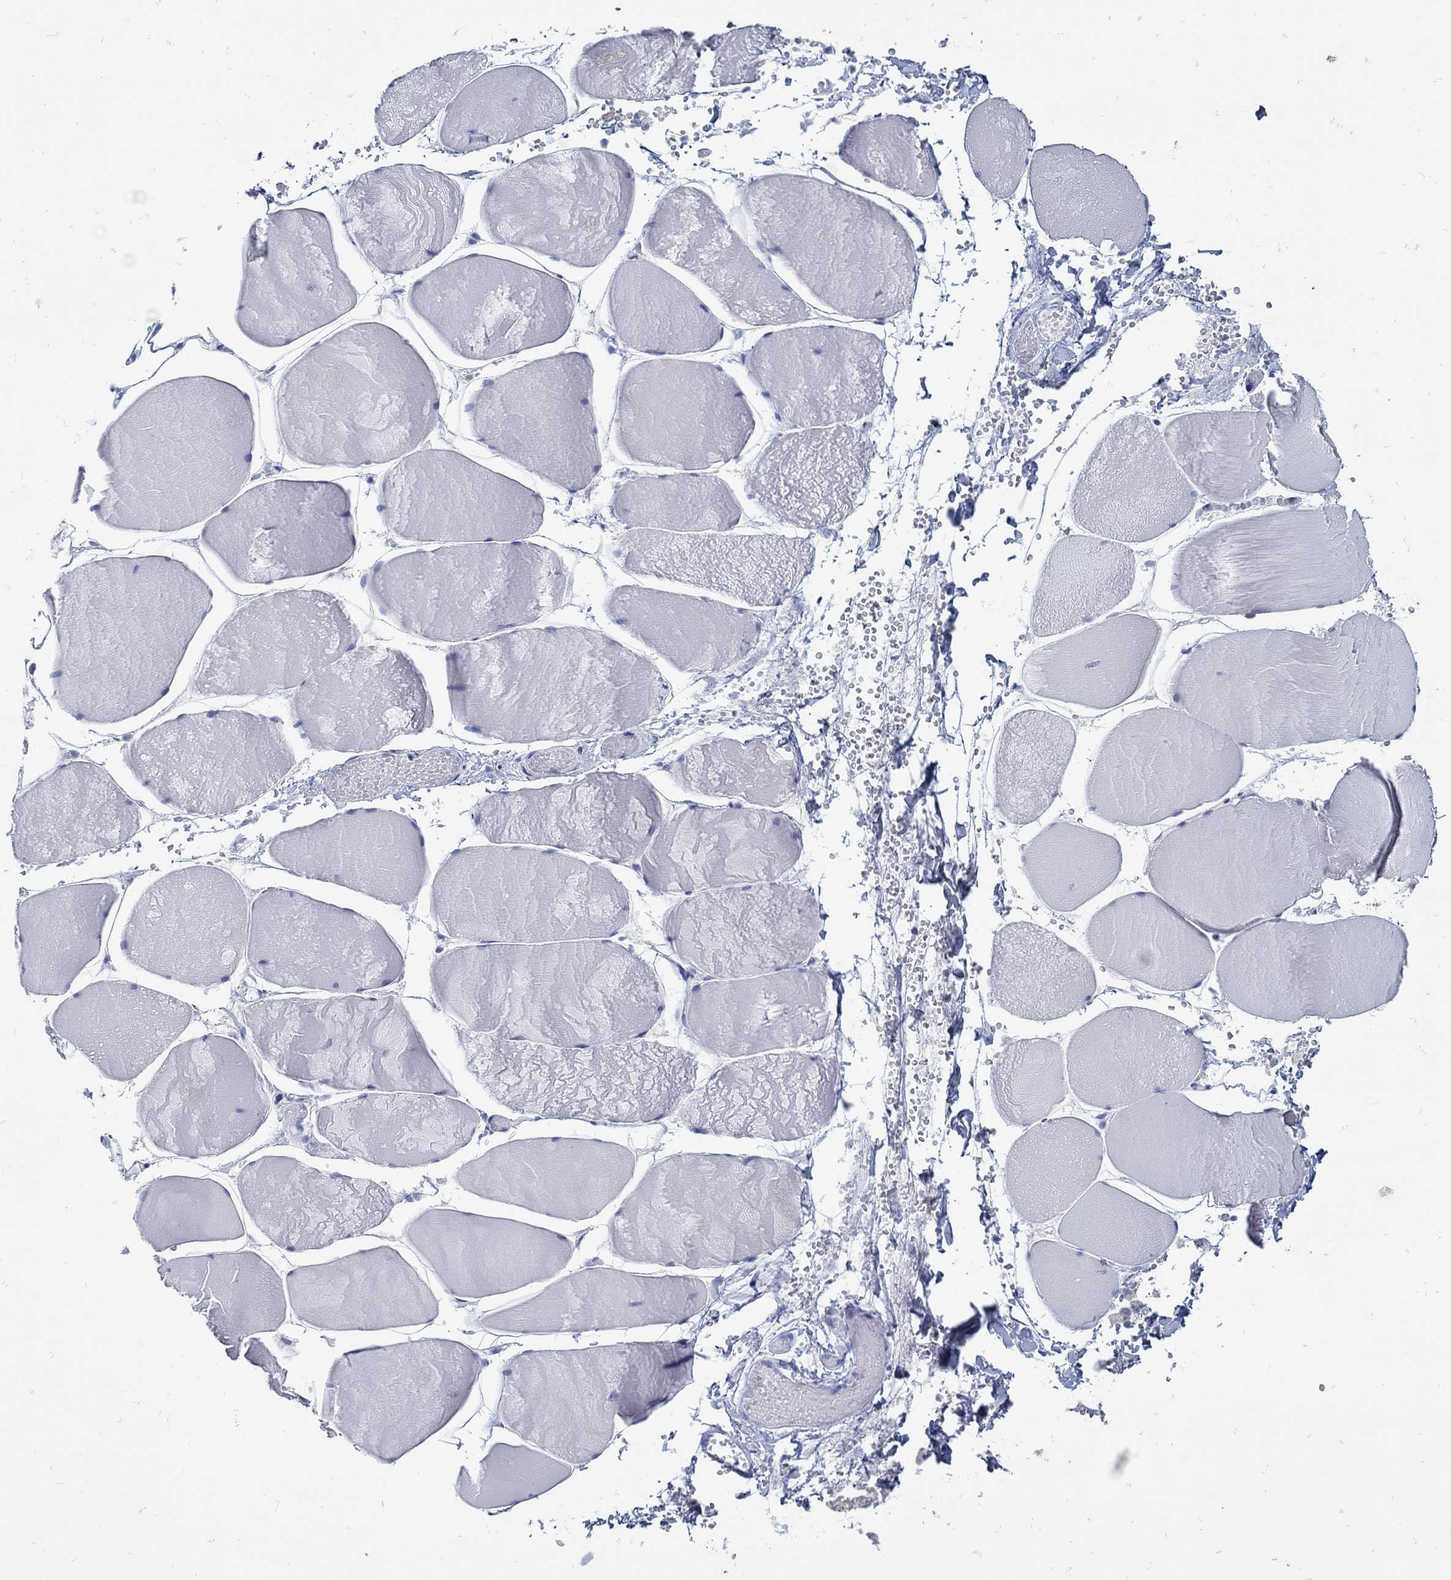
{"staining": {"intensity": "negative", "quantity": "none", "location": "none"}, "tissue": "skeletal muscle", "cell_type": "Myocytes", "image_type": "normal", "snomed": [{"axis": "morphology", "description": "Normal tissue, NOS"}, {"axis": "morphology", "description": "Malignant melanoma, Metastatic site"}, {"axis": "topography", "description": "Skeletal muscle"}], "caption": "Photomicrograph shows no significant protein expression in myocytes of normal skeletal muscle. Nuclei are stained in blue.", "gene": "ZFAND4", "patient": {"sex": "male", "age": 50}}